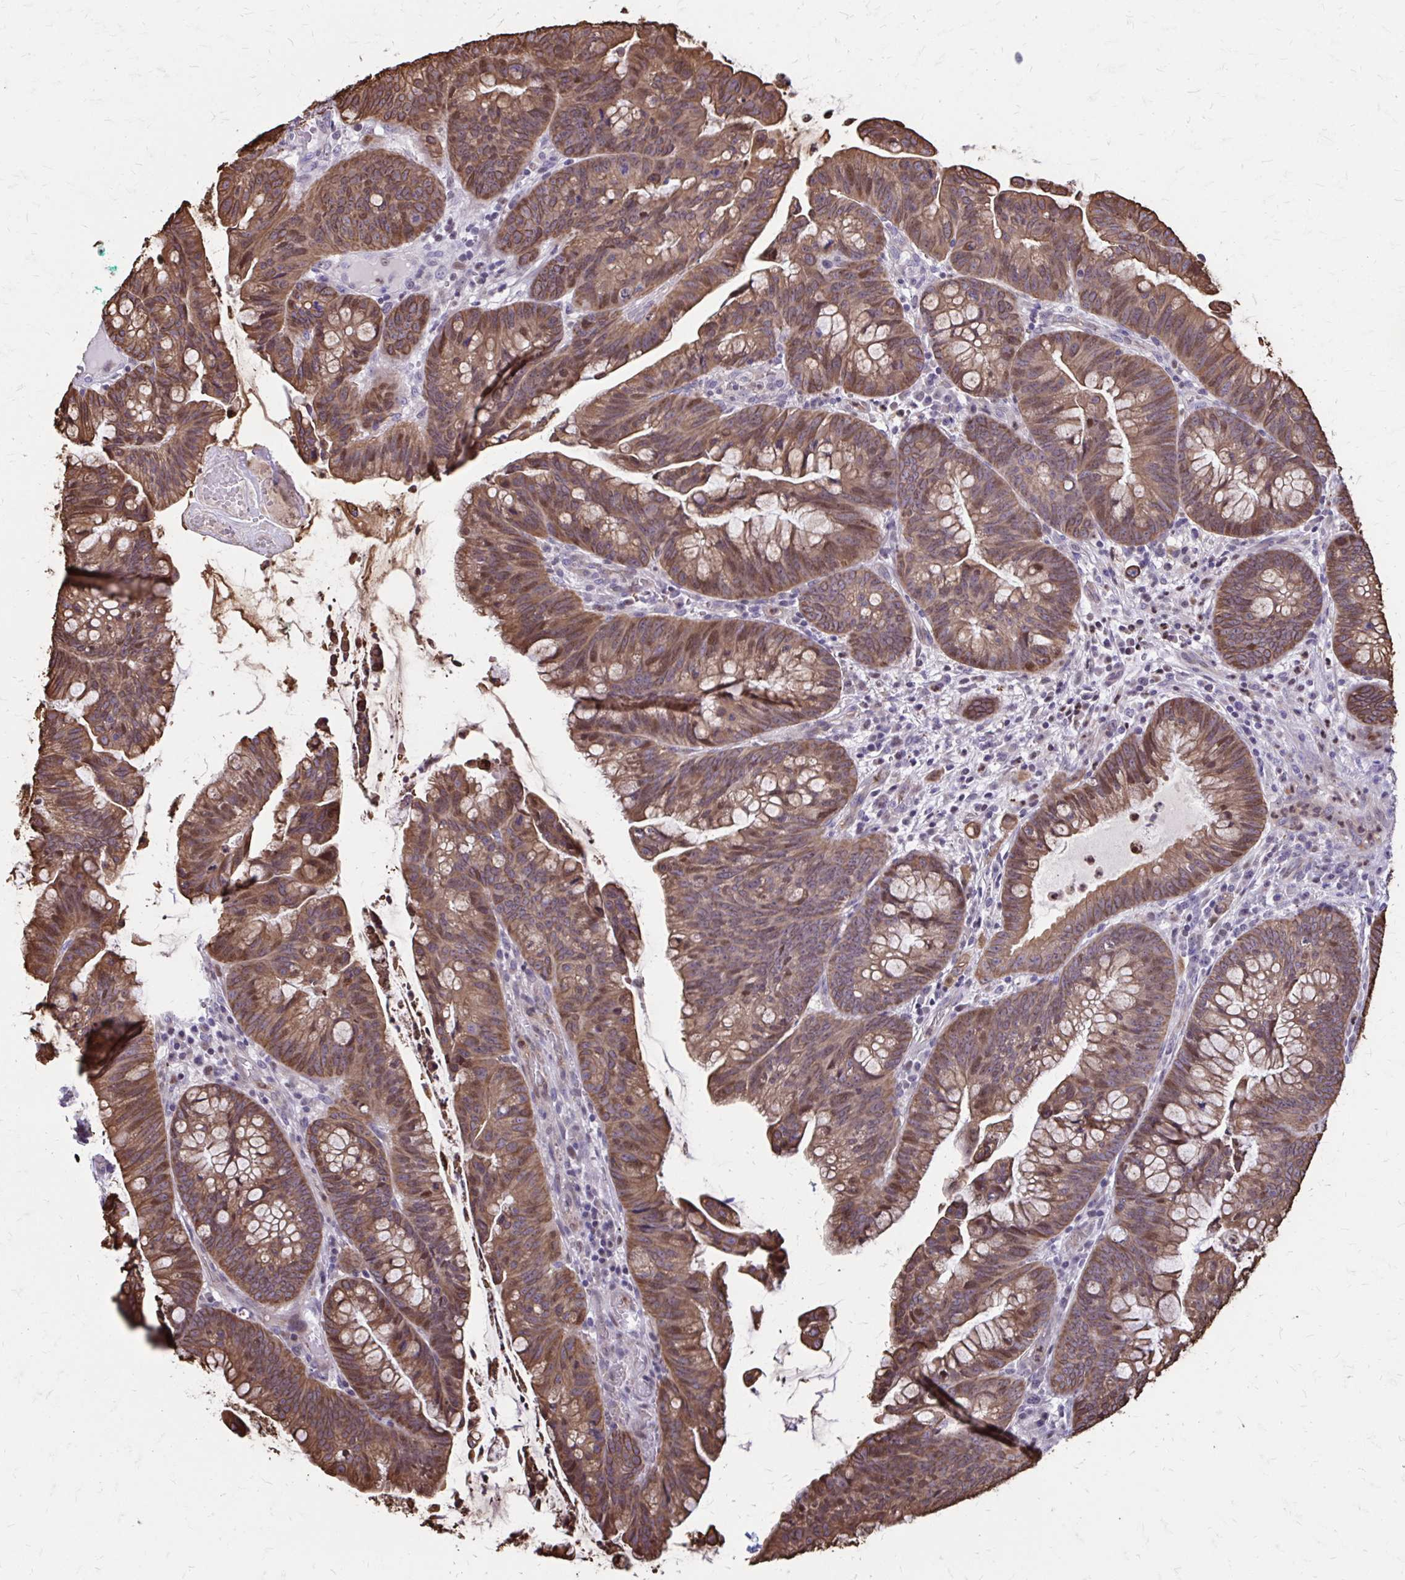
{"staining": {"intensity": "moderate", "quantity": ">75%", "location": "cytoplasmic/membranous,nuclear"}, "tissue": "colorectal cancer", "cell_type": "Tumor cells", "image_type": "cancer", "snomed": [{"axis": "morphology", "description": "Adenocarcinoma, NOS"}, {"axis": "topography", "description": "Colon"}], "caption": "Colorectal adenocarcinoma stained with DAB (3,3'-diaminobenzidine) IHC exhibits medium levels of moderate cytoplasmic/membranous and nuclear staining in about >75% of tumor cells. Using DAB (3,3'-diaminobenzidine) (brown) and hematoxylin (blue) stains, captured at high magnification using brightfield microscopy.", "gene": "ANKRD30B", "patient": {"sex": "male", "age": 62}}